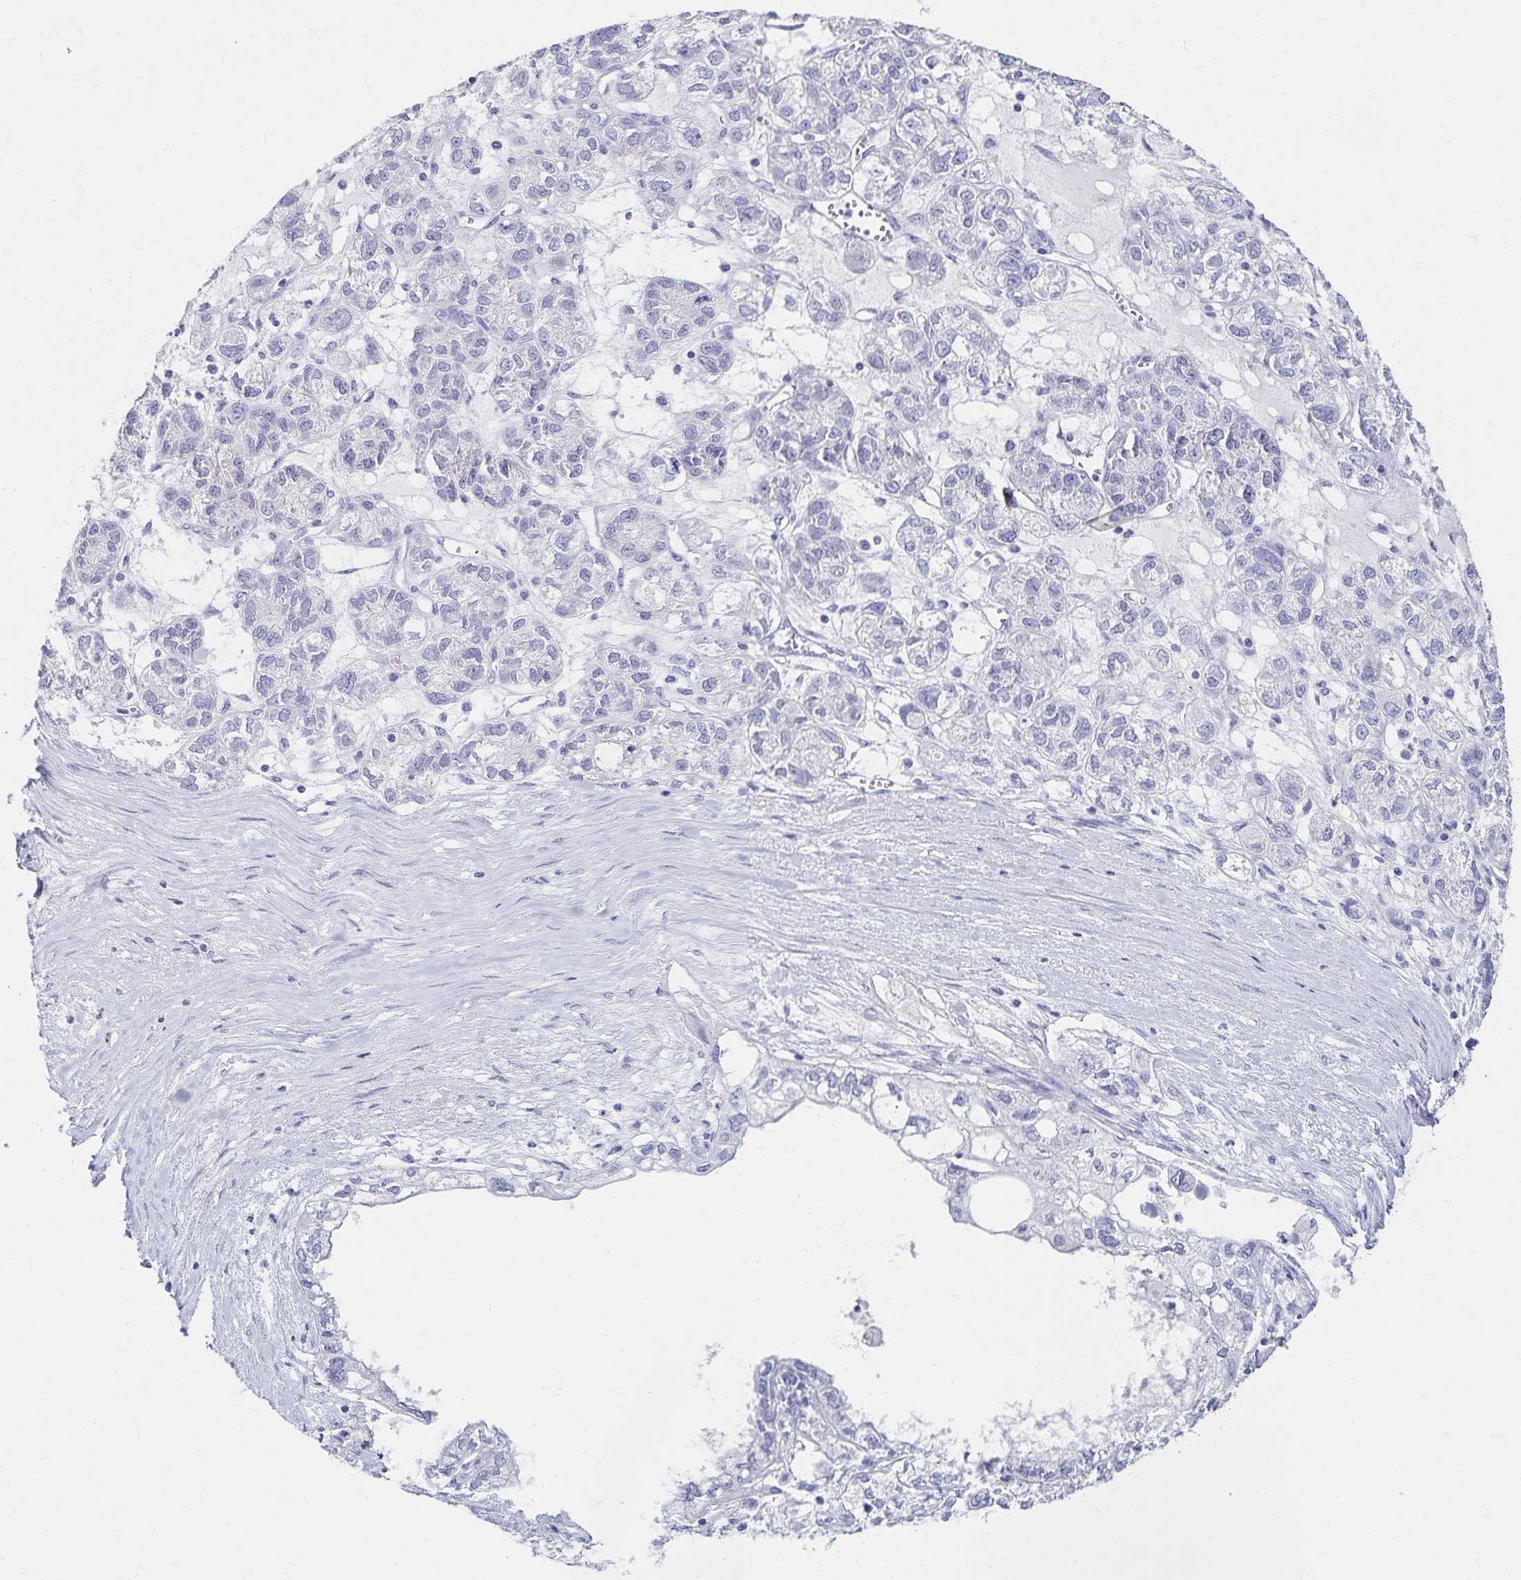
{"staining": {"intensity": "negative", "quantity": "none", "location": "none"}, "tissue": "ovarian cancer", "cell_type": "Tumor cells", "image_type": "cancer", "snomed": [{"axis": "morphology", "description": "Carcinoma, endometroid"}, {"axis": "topography", "description": "Ovary"}], "caption": "IHC histopathology image of ovarian cancer stained for a protein (brown), which demonstrates no expression in tumor cells.", "gene": "C2orf50", "patient": {"sex": "female", "age": 64}}